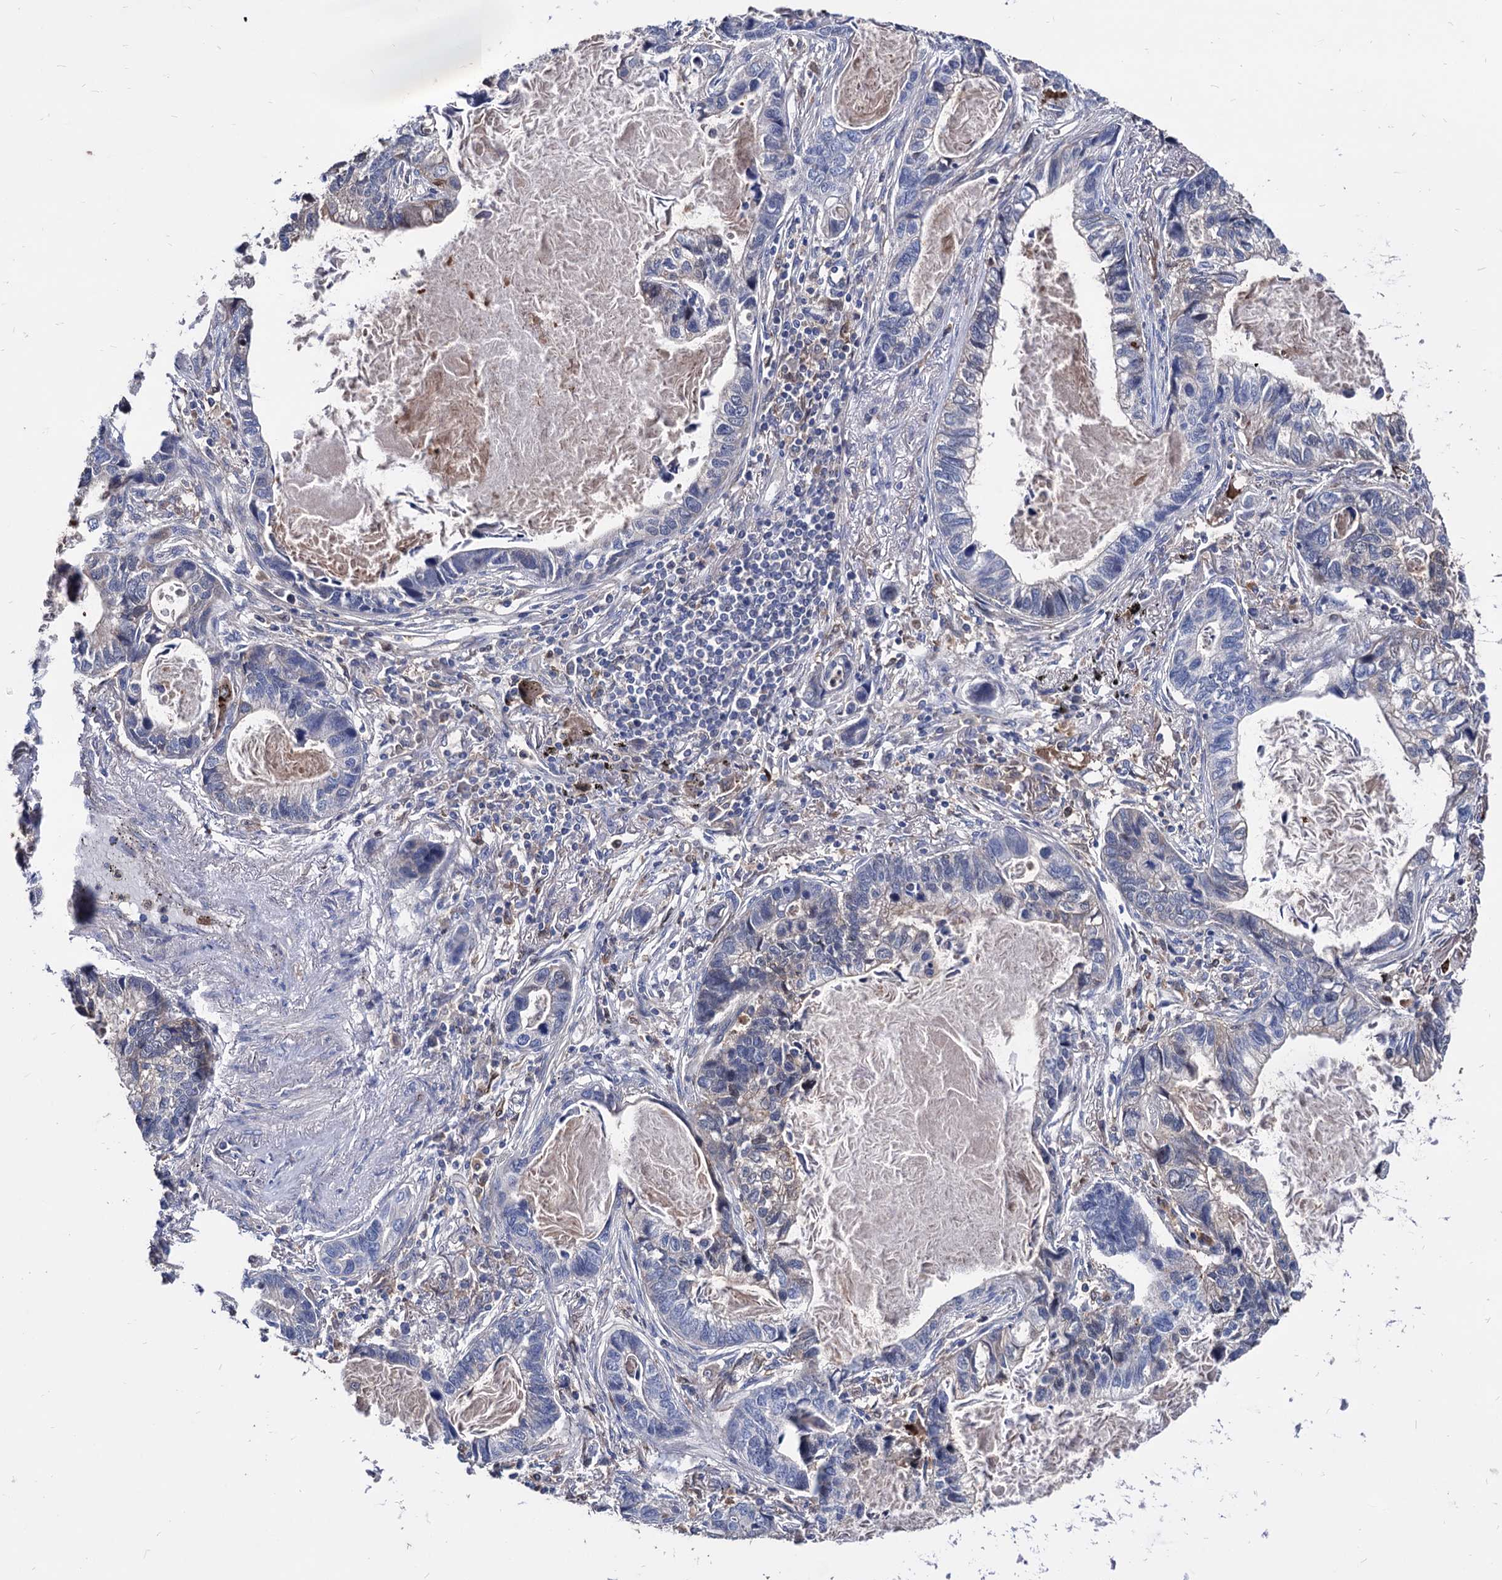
{"staining": {"intensity": "negative", "quantity": "none", "location": "none"}, "tissue": "lung cancer", "cell_type": "Tumor cells", "image_type": "cancer", "snomed": [{"axis": "morphology", "description": "Adenocarcinoma, NOS"}, {"axis": "topography", "description": "Lung"}], "caption": "IHC of human lung cancer demonstrates no expression in tumor cells.", "gene": "CPPED1", "patient": {"sex": "male", "age": 67}}